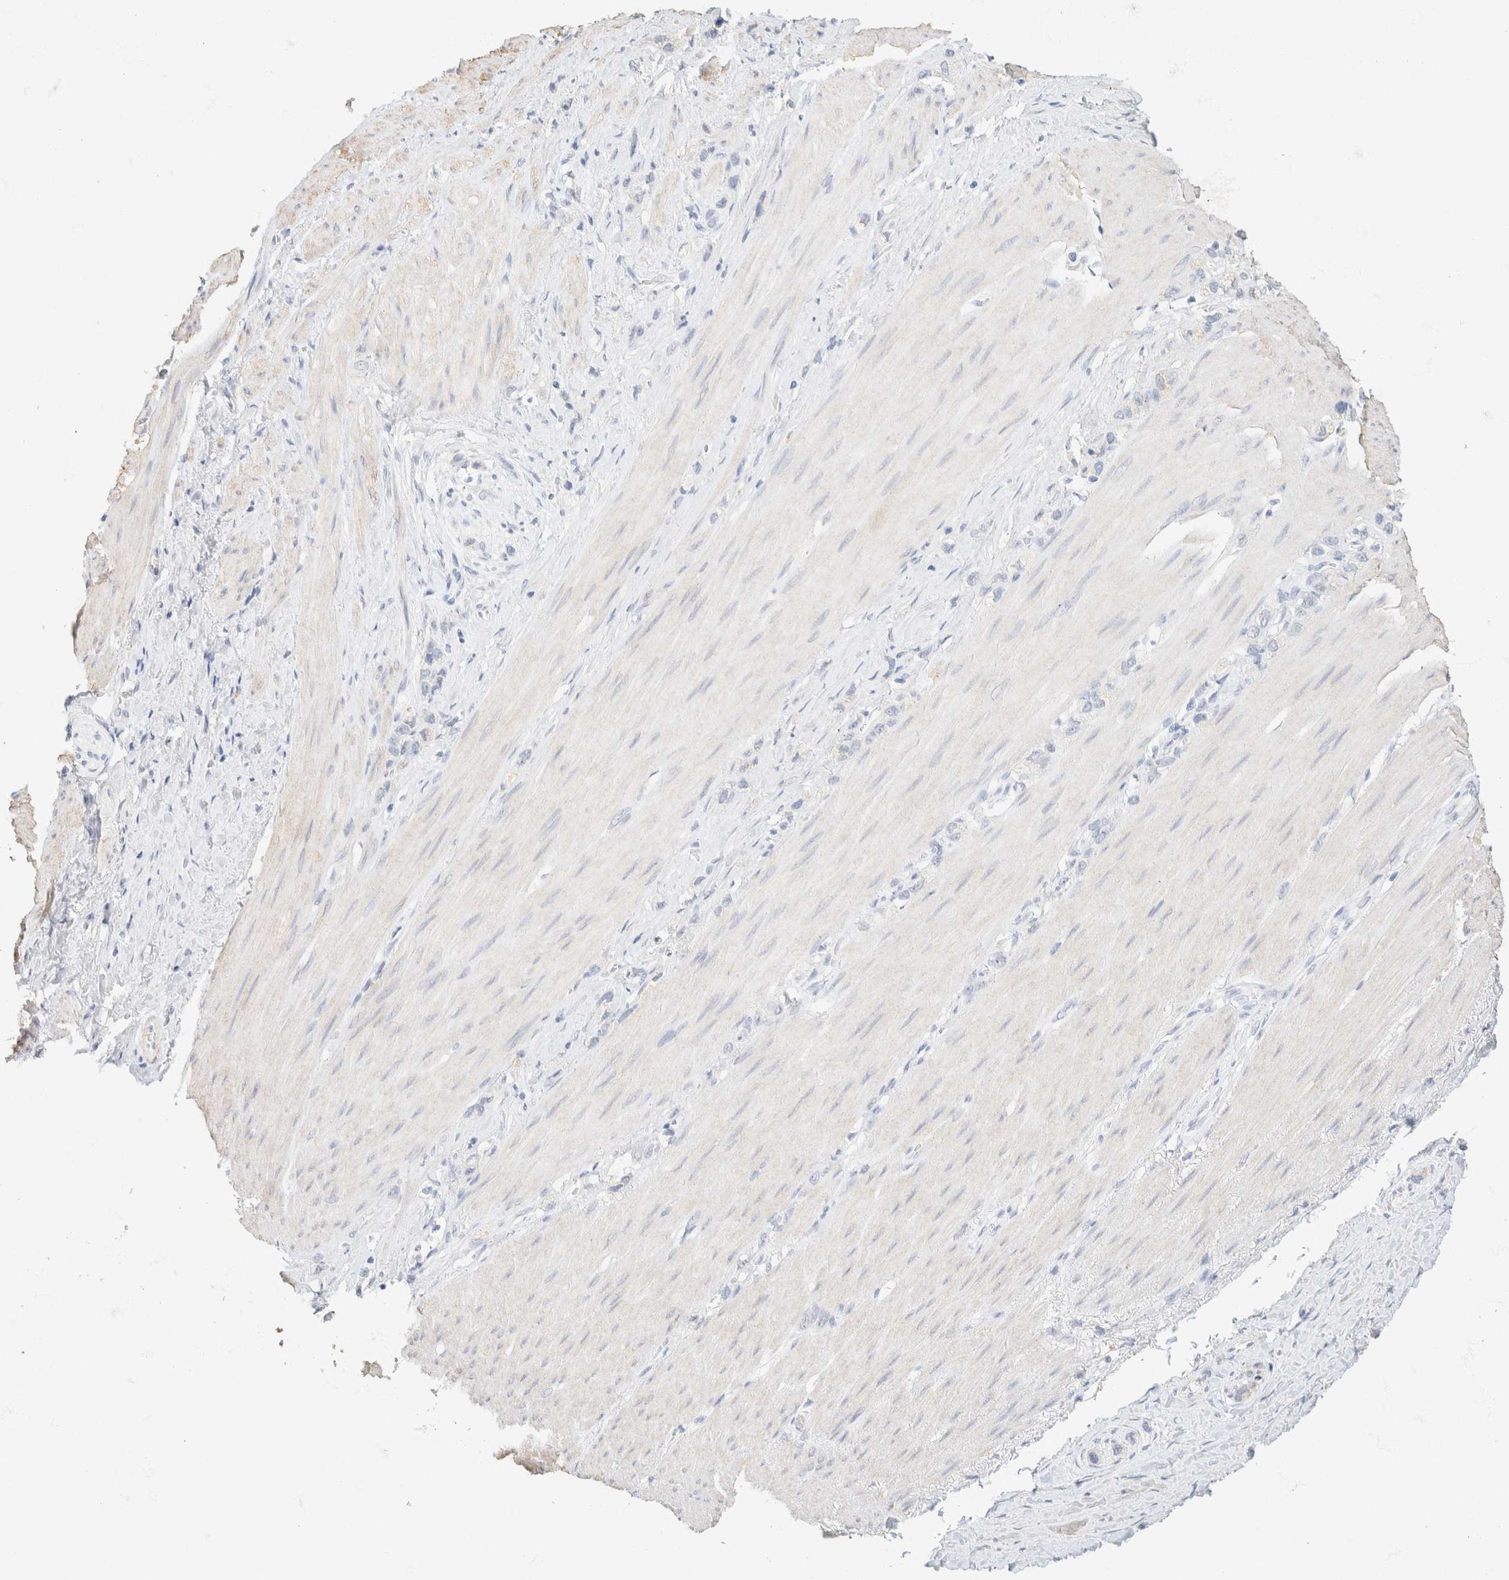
{"staining": {"intensity": "negative", "quantity": "none", "location": "none"}, "tissue": "stomach cancer", "cell_type": "Tumor cells", "image_type": "cancer", "snomed": [{"axis": "morphology", "description": "Normal tissue, NOS"}, {"axis": "morphology", "description": "Adenocarcinoma, NOS"}, {"axis": "morphology", "description": "Adenocarcinoma, High grade"}, {"axis": "topography", "description": "Stomach, upper"}, {"axis": "topography", "description": "Stomach"}], "caption": "An image of human stomach cancer is negative for staining in tumor cells.", "gene": "CA12", "patient": {"sex": "female", "age": 65}}